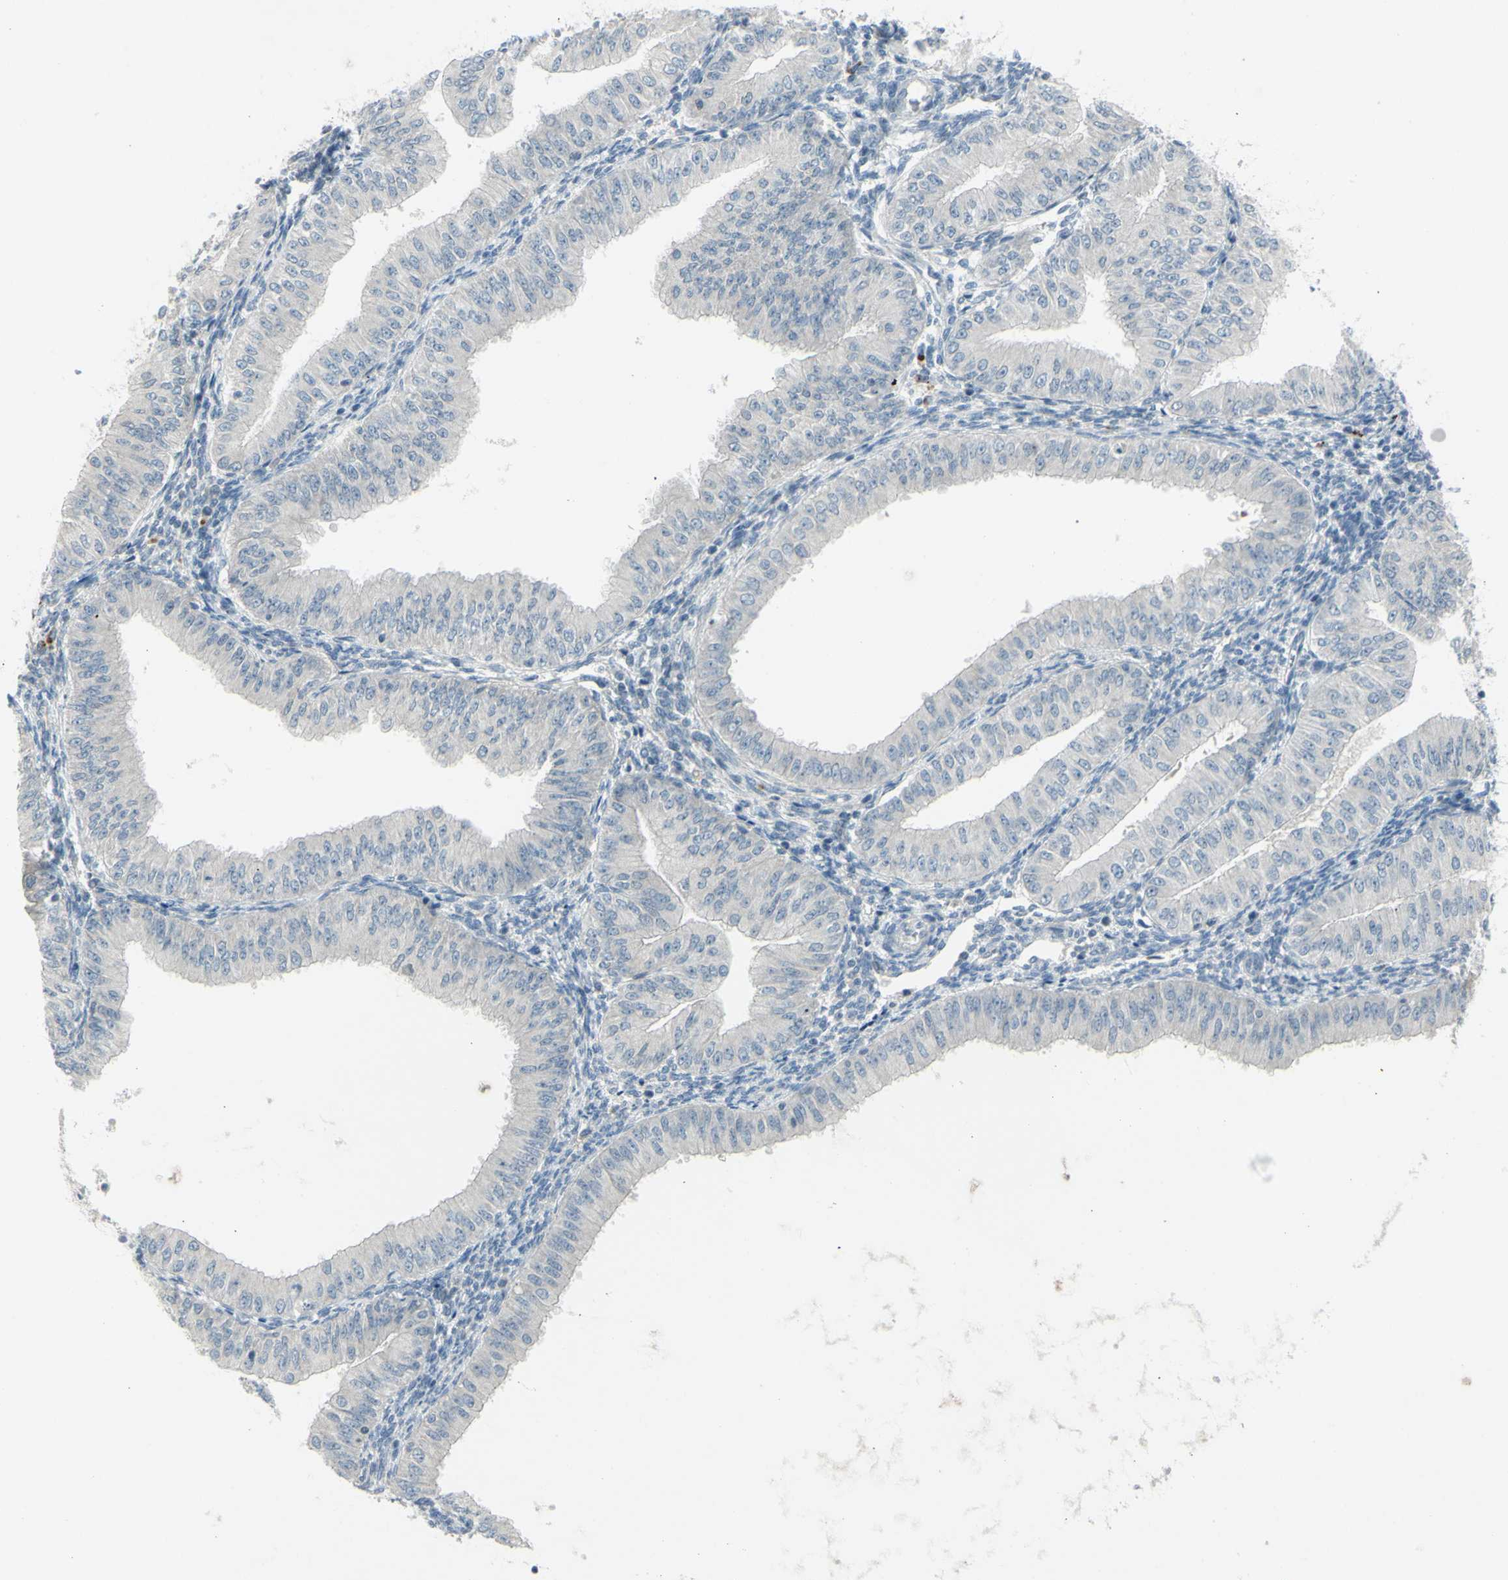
{"staining": {"intensity": "negative", "quantity": "none", "location": "none"}, "tissue": "endometrial cancer", "cell_type": "Tumor cells", "image_type": "cancer", "snomed": [{"axis": "morphology", "description": "Normal tissue, NOS"}, {"axis": "morphology", "description": "Adenocarcinoma, NOS"}, {"axis": "topography", "description": "Endometrium"}], "caption": "This is an IHC micrograph of human endometrial adenocarcinoma. There is no staining in tumor cells.", "gene": "SH3GL2", "patient": {"sex": "female", "age": 53}}